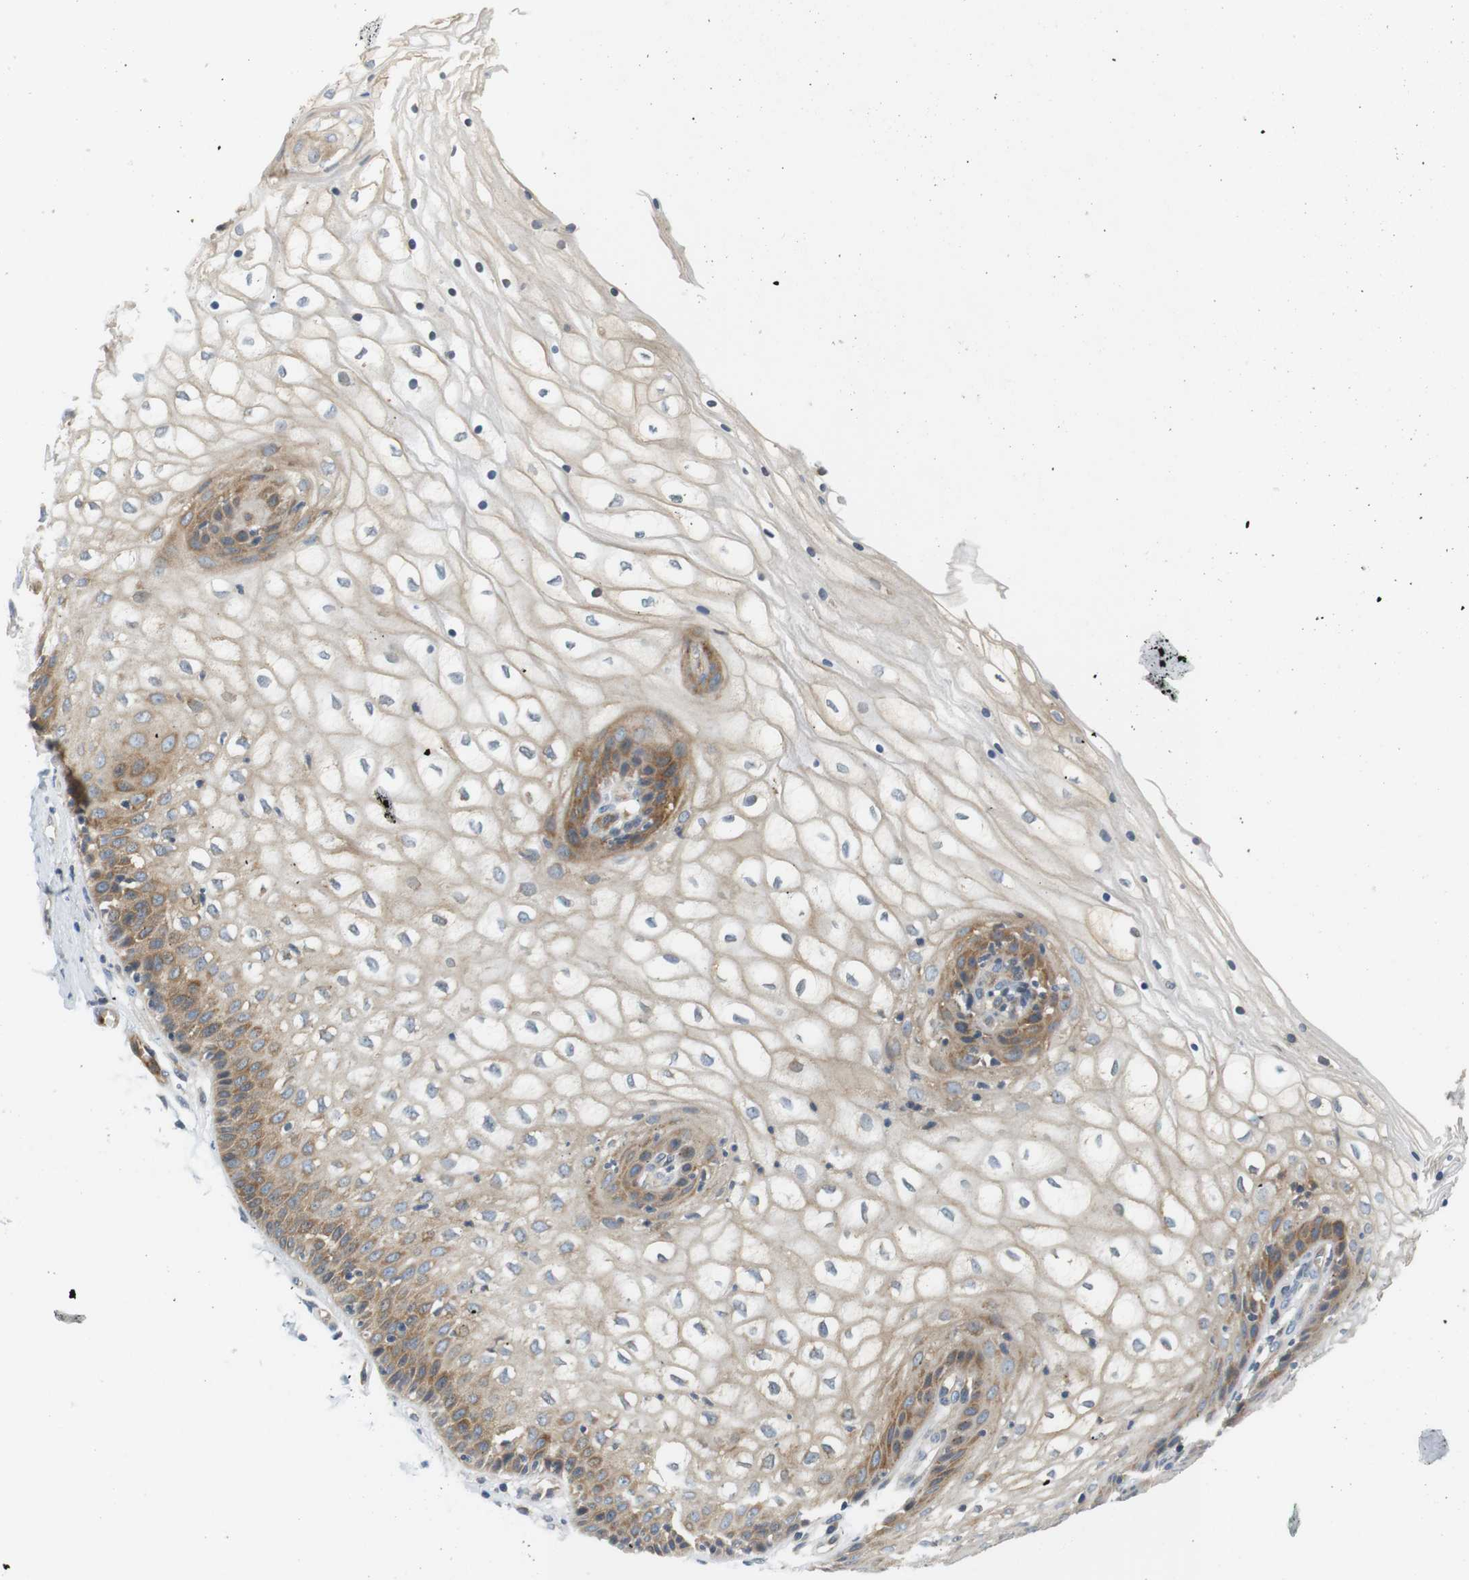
{"staining": {"intensity": "moderate", "quantity": "25%-75%", "location": "cytoplasmic/membranous"}, "tissue": "vagina", "cell_type": "Squamous epithelial cells", "image_type": "normal", "snomed": [{"axis": "morphology", "description": "Normal tissue, NOS"}, {"axis": "topography", "description": "Vagina"}], "caption": "The image reveals a brown stain indicating the presence of a protein in the cytoplasmic/membranous of squamous epithelial cells in vagina. (IHC, brightfield microscopy, high magnification).", "gene": "SH3GLB1", "patient": {"sex": "female", "age": 34}}